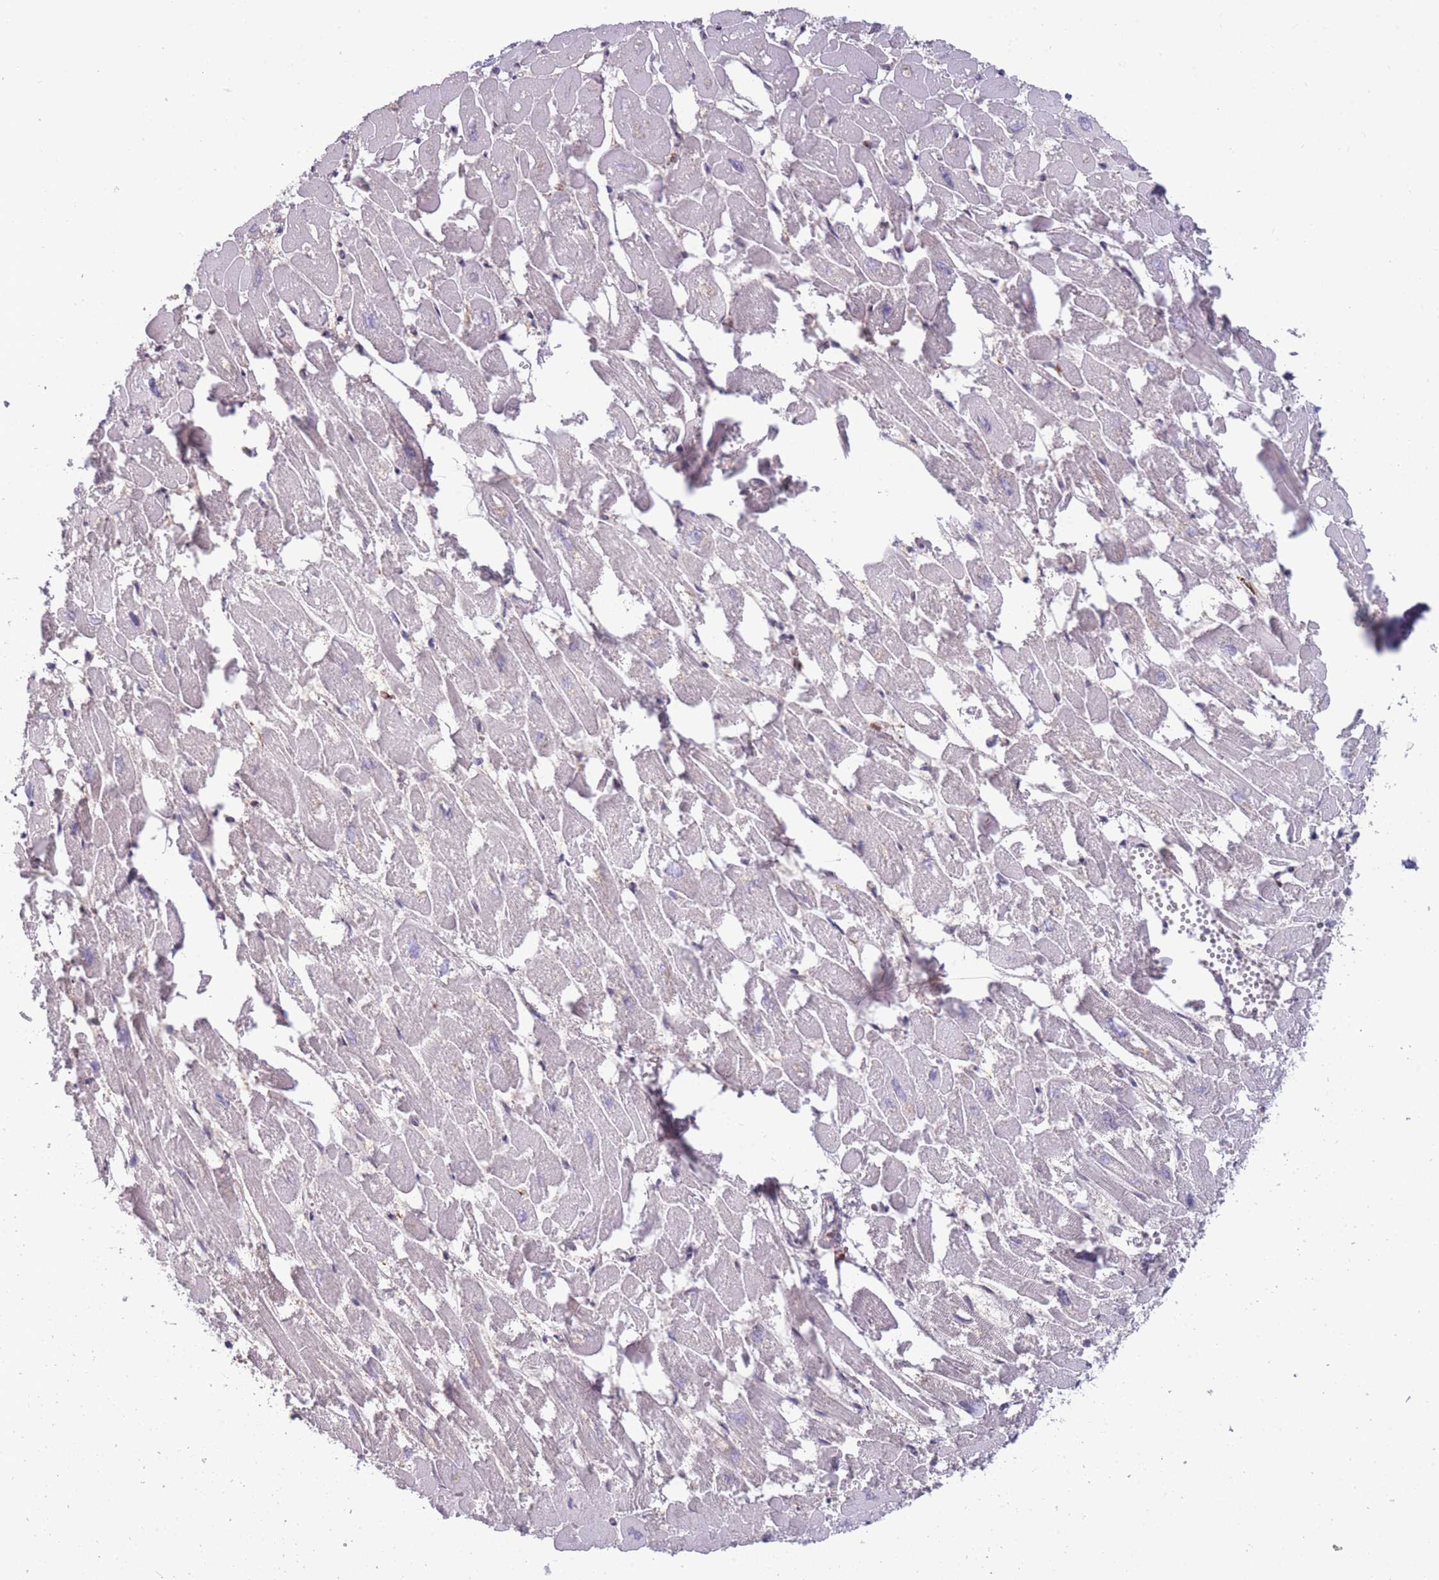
{"staining": {"intensity": "negative", "quantity": "none", "location": "none"}, "tissue": "heart muscle", "cell_type": "Cardiomyocytes", "image_type": "normal", "snomed": [{"axis": "morphology", "description": "Normal tissue, NOS"}, {"axis": "topography", "description": "Heart"}], "caption": "Protein analysis of benign heart muscle displays no significant staining in cardiomyocytes.", "gene": "TMEM121", "patient": {"sex": "male", "age": 54}}